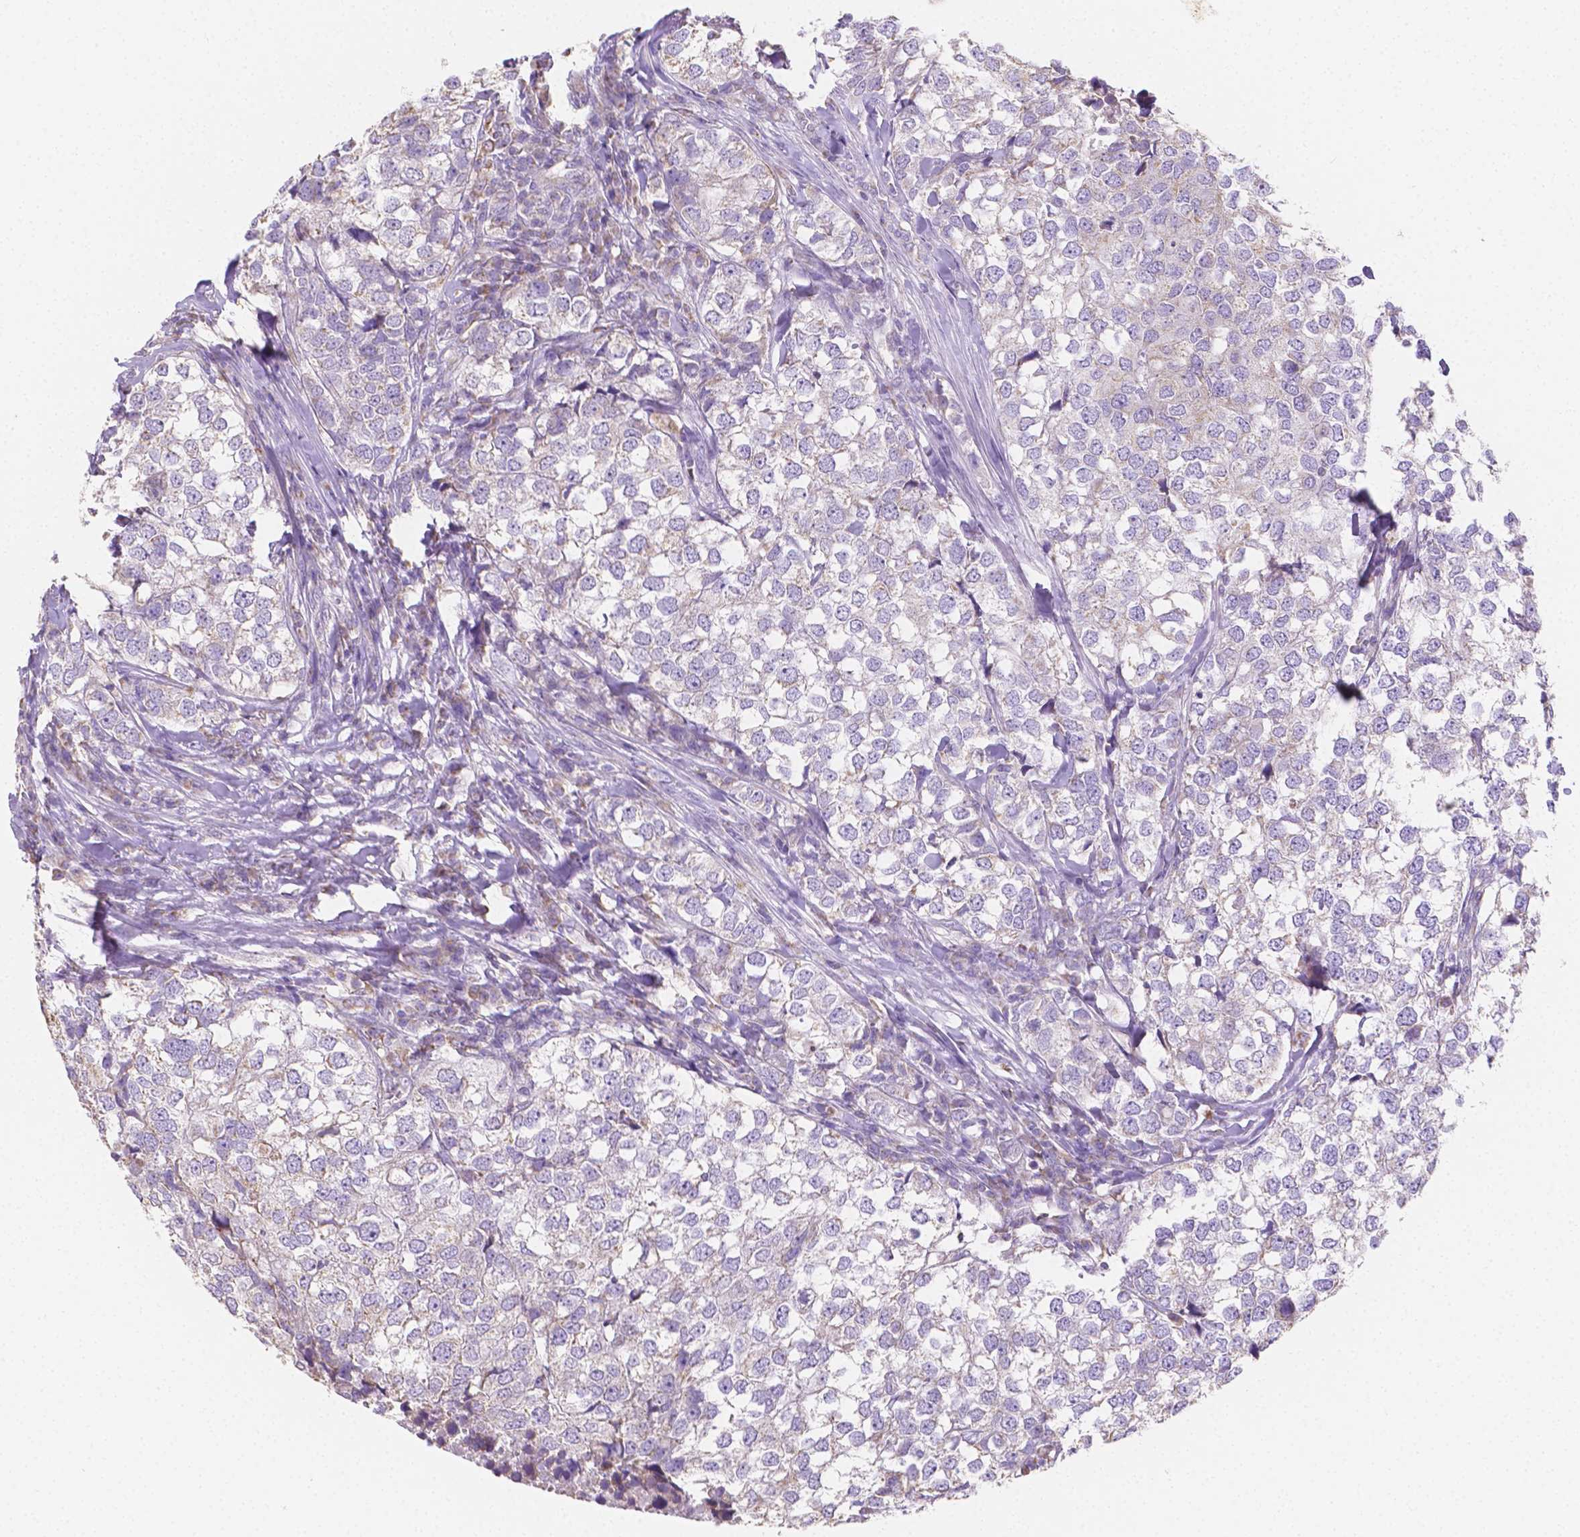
{"staining": {"intensity": "weak", "quantity": "<25%", "location": "cytoplasmic/membranous"}, "tissue": "breast cancer", "cell_type": "Tumor cells", "image_type": "cancer", "snomed": [{"axis": "morphology", "description": "Duct carcinoma"}, {"axis": "topography", "description": "Breast"}], "caption": "Immunohistochemical staining of breast cancer (intraductal carcinoma) shows no significant expression in tumor cells.", "gene": "TMEM130", "patient": {"sex": "female", "age": 30}}